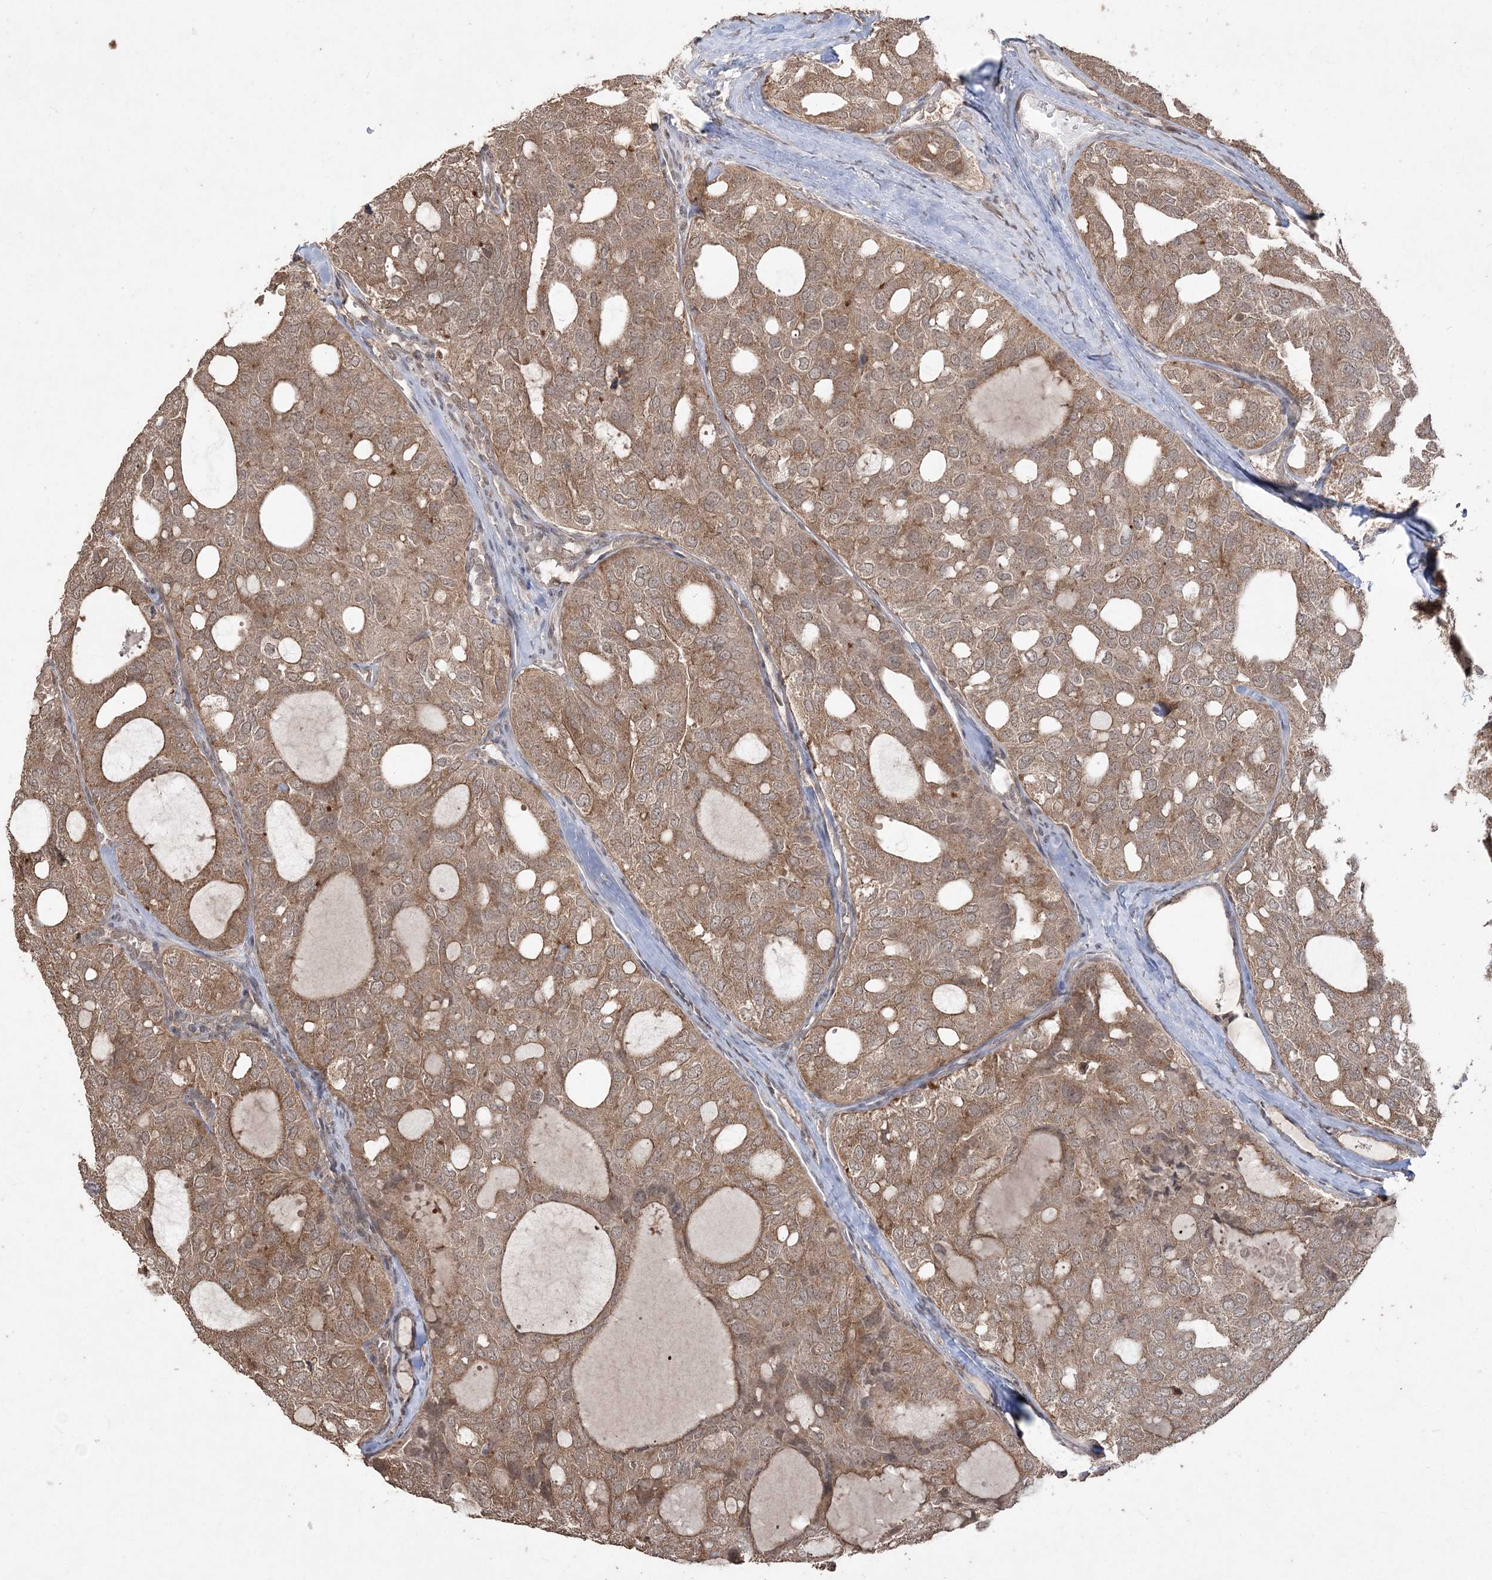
{"staining": {"intensity": "moderate", "quantity": ">75%", "location": "cytoplasmic/membranous"}, "tissue": "thyroid cancer", "cell_type": "Tumor cells", "image_type": "cancer", "snomed": [{"axis": "morphology", "description": "Follicular adenoma carcinoma, NOS"}, {"axis": "topography", "description": "Thyroid gland"}], "caption": "Immunohistochemistry (IHC) image of neoplastic tissue: human thyroid cancer (follicular adenoma carcinoma) stained using immunohistochemistry (IHC) exhibits medium levels of moderate protein expression localized specifically in the cytoplasmic/membranous of tumor cells, appearing as a cytoplasmic/membranous brown color.", "gene": "EHHADH", "patient": {"sex": "male", "age": 75}}